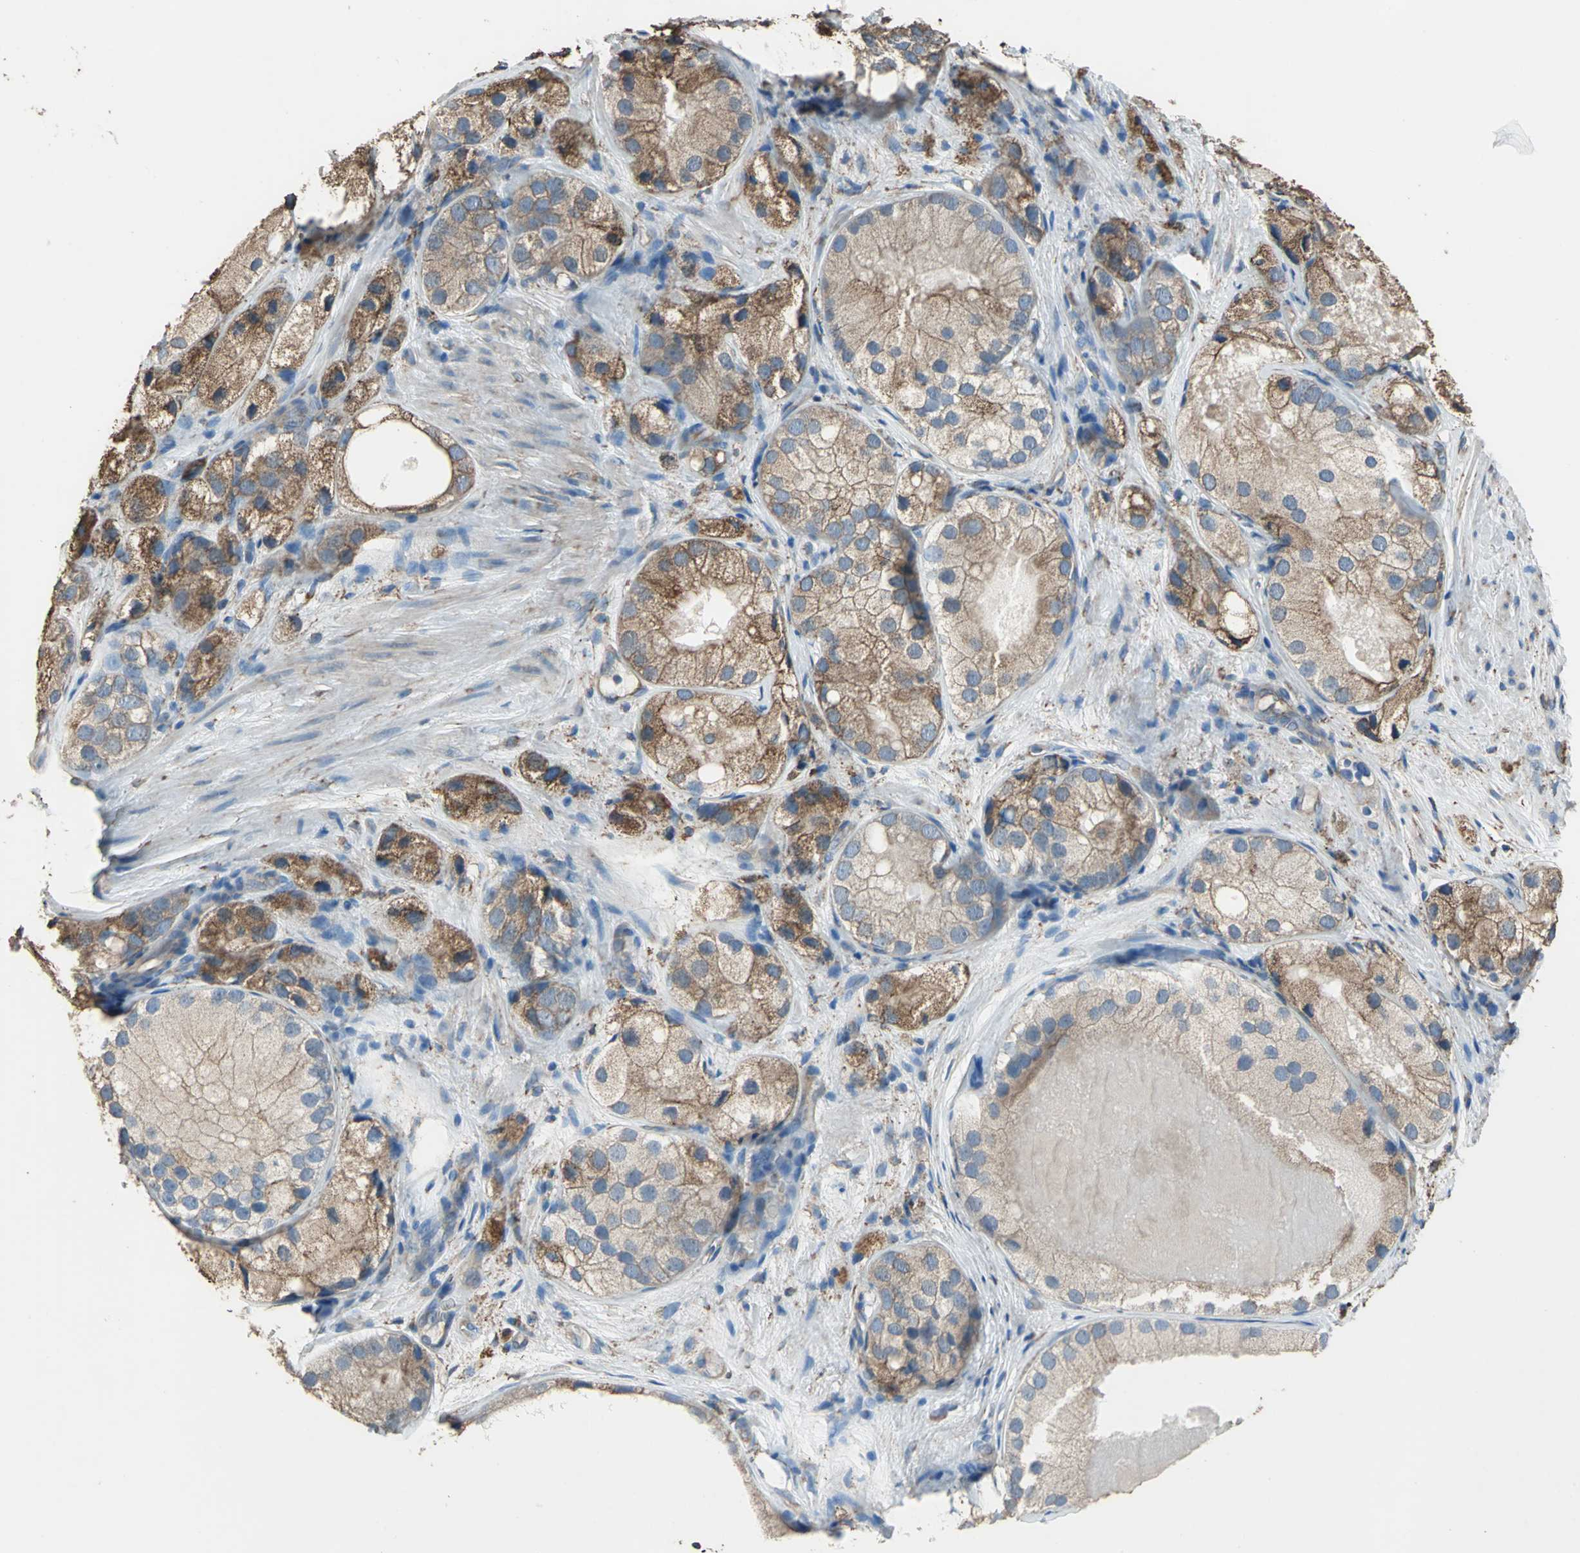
{"staining": {"intensity": "moderate", "quantity": ">75%", "location": "cytoplasmic/membranous"}, "tissue": "prostate cancer", "cell_type": "Tumor cells", "image_type": "cancer", "snomed": [{"axis": "morphology", "description": "Adenocarcinoma, Low grade"}, {"axis": "topography", "description": "Prostate"}], "caption": "Brown immunohistochemical staining in human prostate low-grade adenocarcinoma shows moderate cytoplasmic/membranous staining in approximately >75% of tumor cells.", "gene": "GPANK1", "patient": {"sex": "male", "age": 69}}